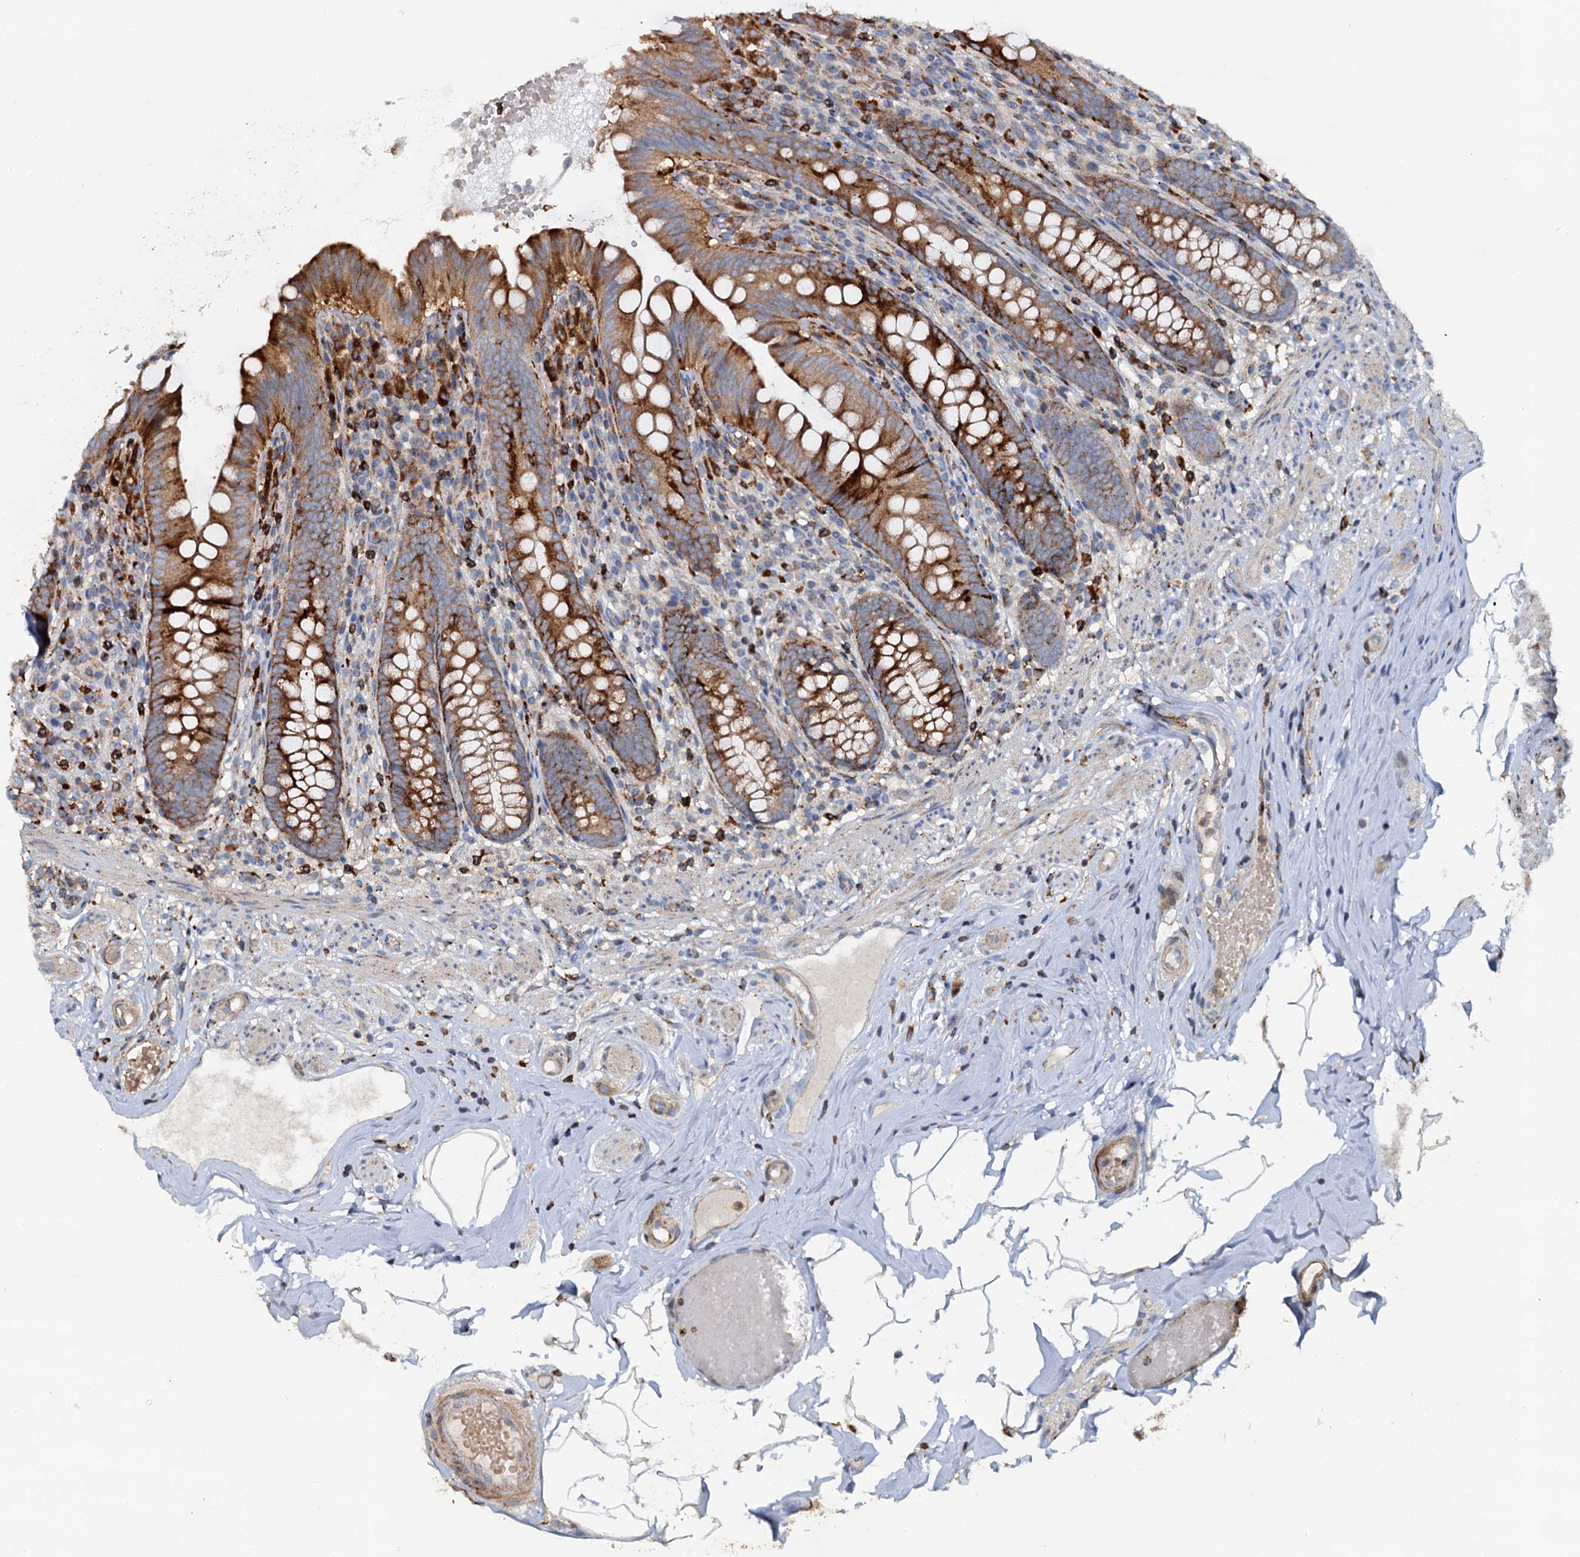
{"staining": {"intensity": "strong", "quantity": ">75%", "location": "cytoplasmic/membranous"}, "tissue": "appendix", "cell_type": "Glandular cells", "image_type": "normal", "snomed": [{"axis": "morphology", "description": "Normal tissue, NOS"}, {"axis": "topography", "description": "Appendix"}], "caption": "A high amount of strong cytoplasmic/membranous staining is seen in approximately >75% of glandular cells in normal appendix. The staining is performed using DAB (3,3'-diaminobenzidine) brown chromogen to label protein expression. The nuclei are counter-stained blue using hematoxylin.", "gene": "WDR73", "patient": {"sex": "male", "age": 55}}